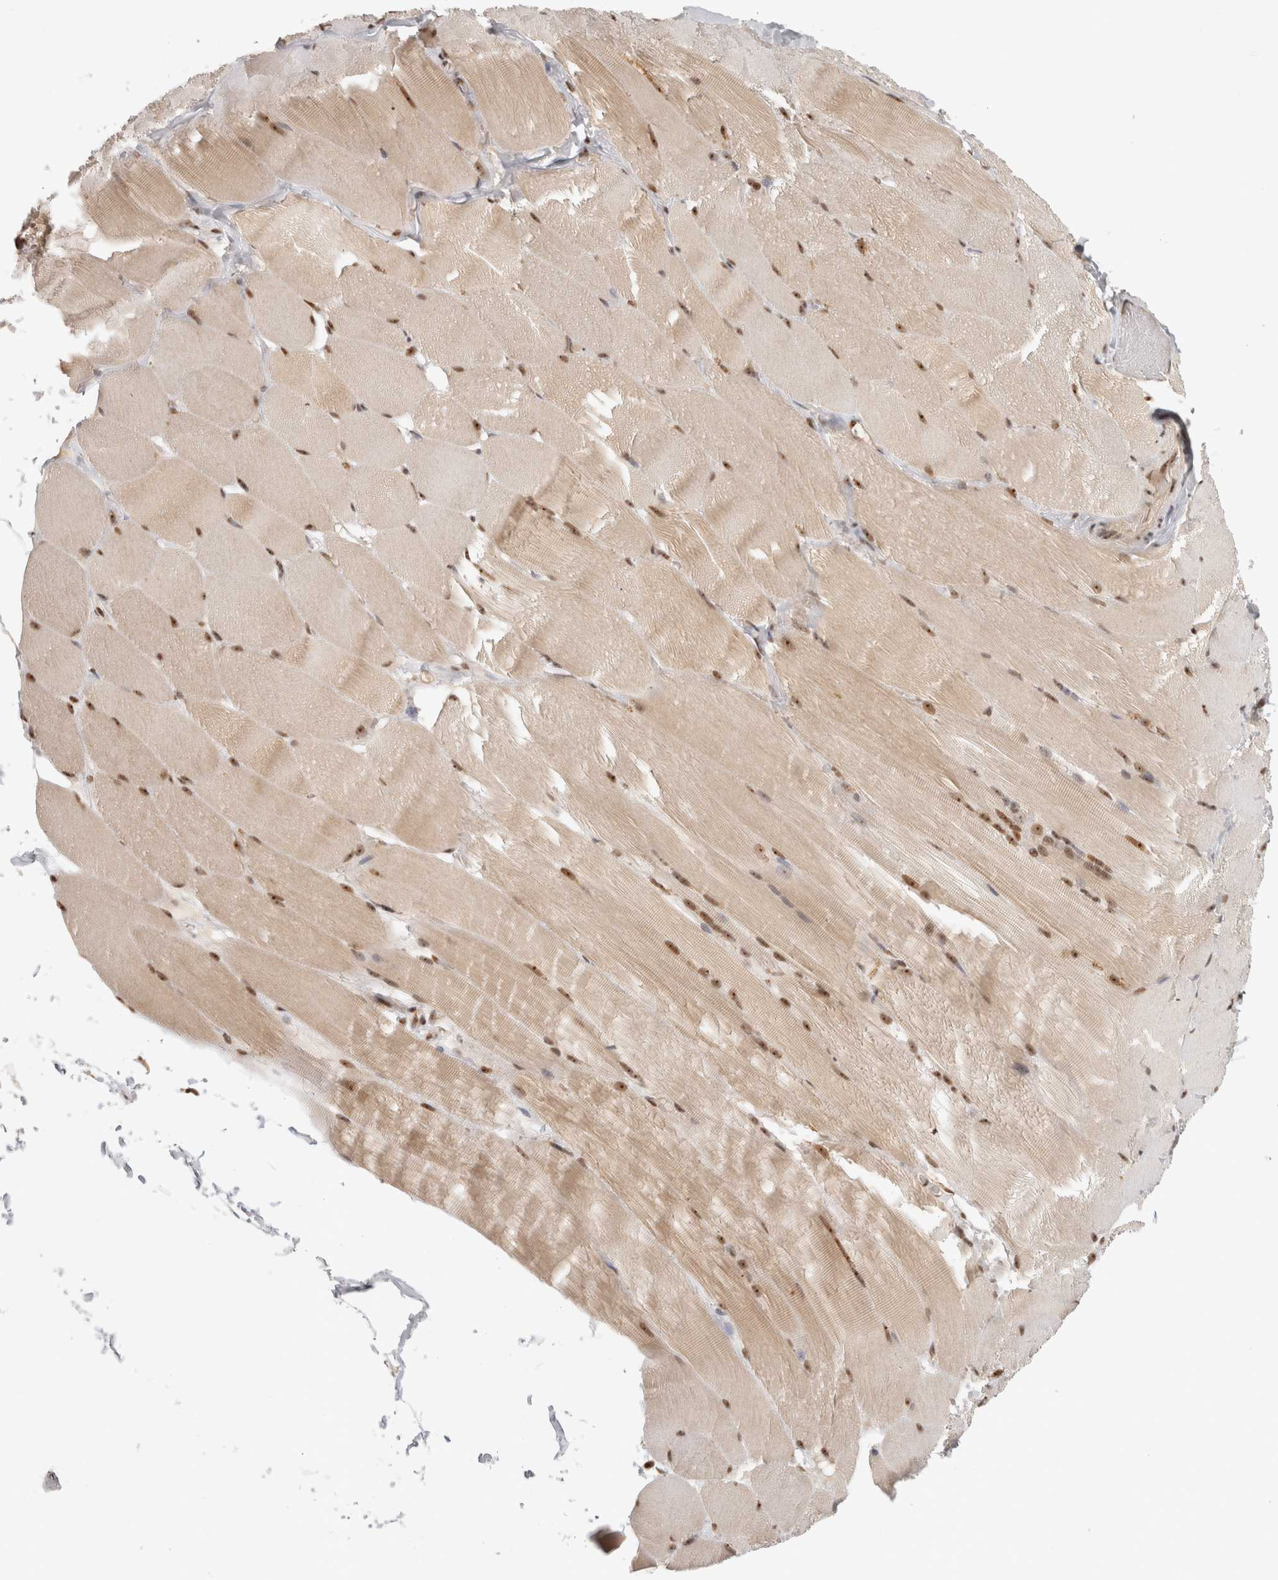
{"staining": {"intensity": "moderate", "quantity": ">75%", "location": "cytoplasmic/membranous,nuclear"}, "tissue": "skeletal muscle", "cell_type": "Myocytes", "image_type": "normal", "snomed": [{"axis": "morphology", "description": "Normal tissue, NOS"}, {"axis": "topography", "description": "Skin"}, {"axis": "topography", "description": "Skeletal muscle"}], "caption": "IHC of unremarkable human skeletal muscle demonstrates medium levels of moderate cytoplasmic/membranous,nuclear positivity in approximately >75% of myocytes.", "gene": "EBNA1BP2", "patient": {"sex": "male", "age": 83}}